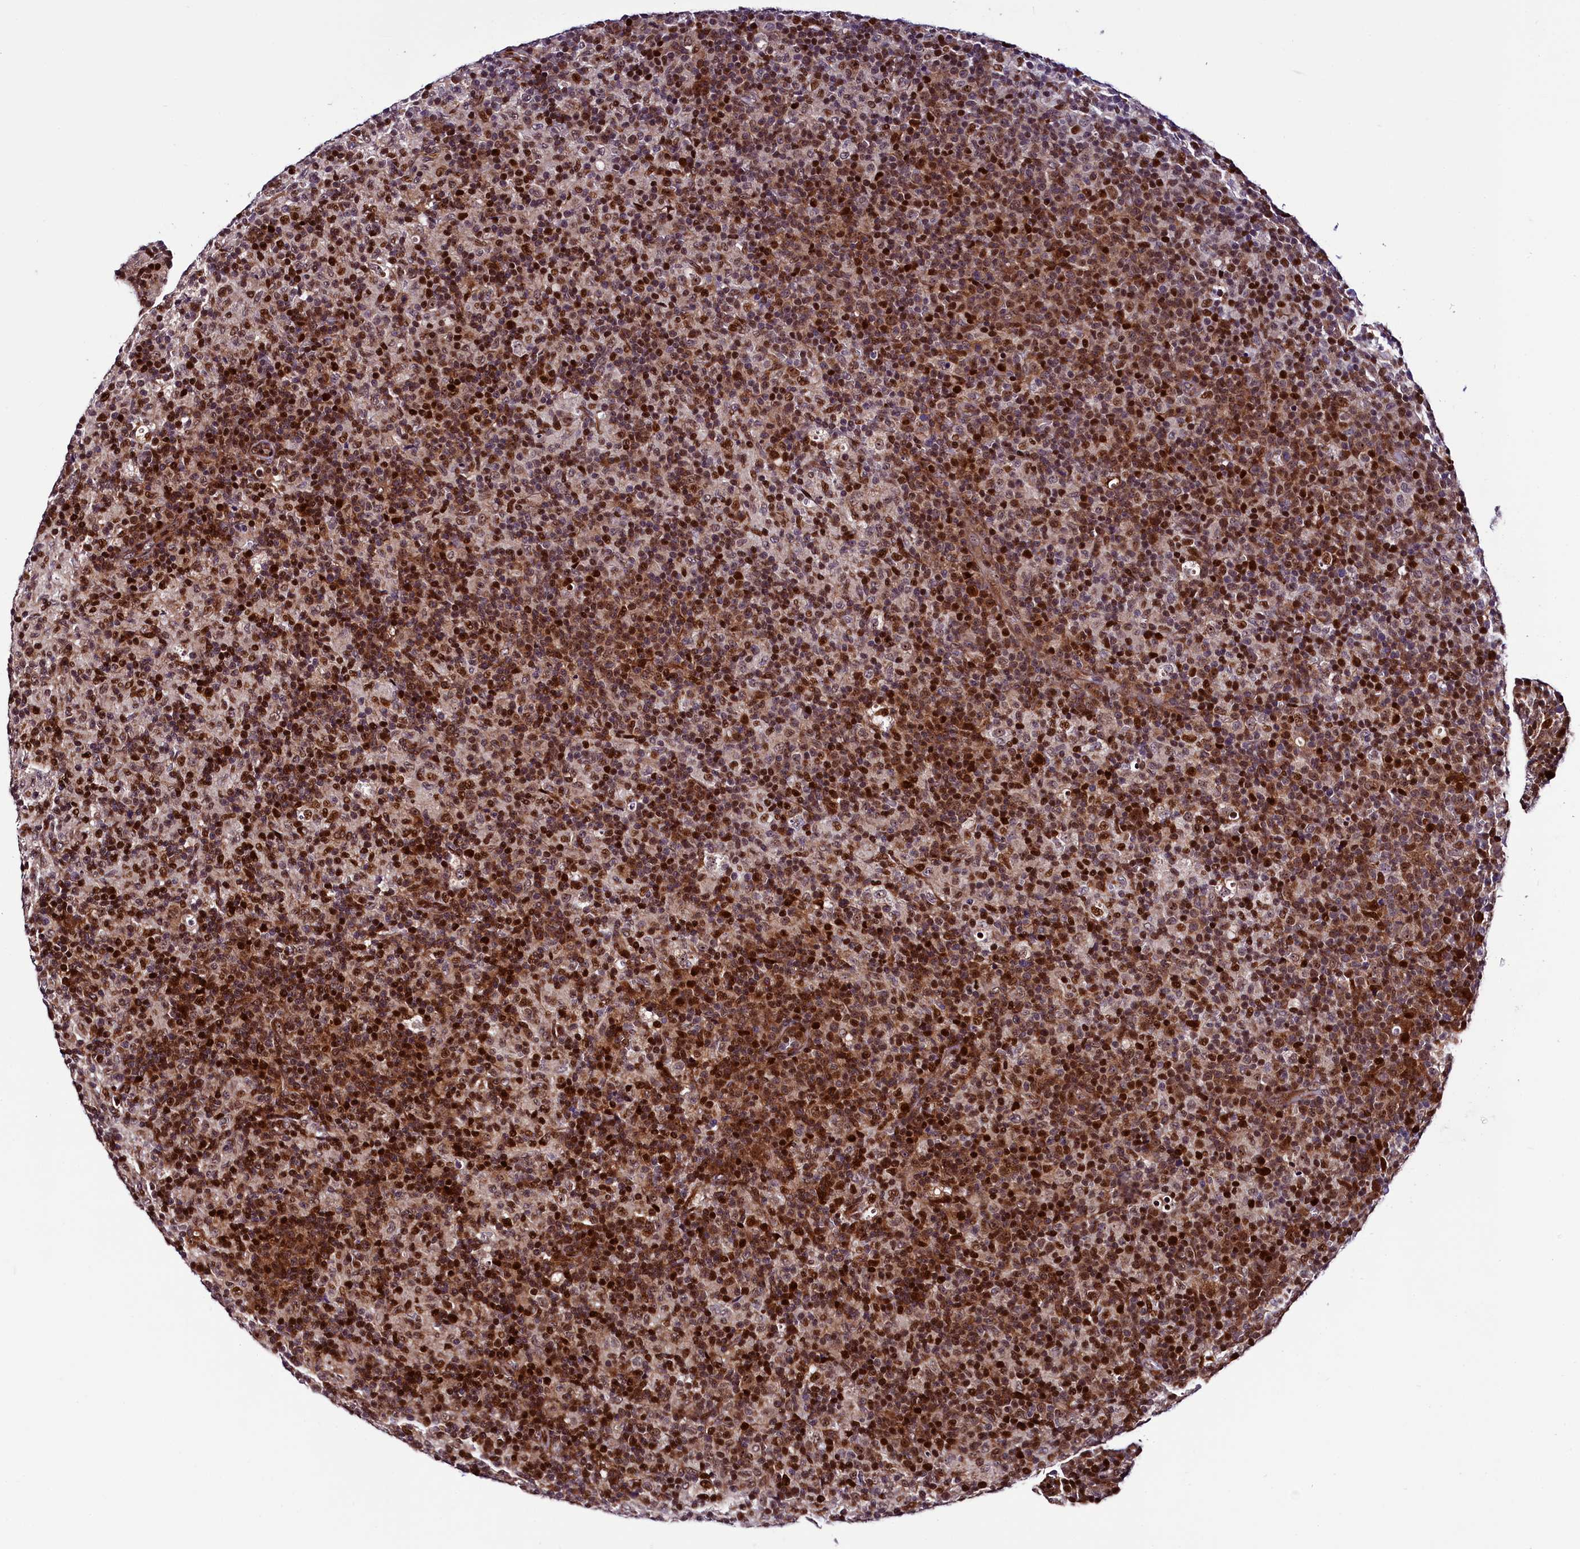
{"staining": {"intensity": "moderate", "quantity": "<25%", "location": "nuclear"}, "tissue": "lymph node", "cell_type": "Germinal center cells", "image_type": "normal", "snomed": [{"axis": "morphology", "description": "Normal tissue, NOS"}, {"axis": "morphology", "description": "Inflammation, NOS"}, {"axis": "topography", "description": "Lymph node"}], "caption": "Brown immunohistochemical staining in normal lymph node demonstrates moderate nuclear expression in approximately <25% of germinal center cells. The protein is shown in brown color, while the nuclei are stained blue.", "gene": "TRMT112", "patient": {"sex": "male", "age": 55}}